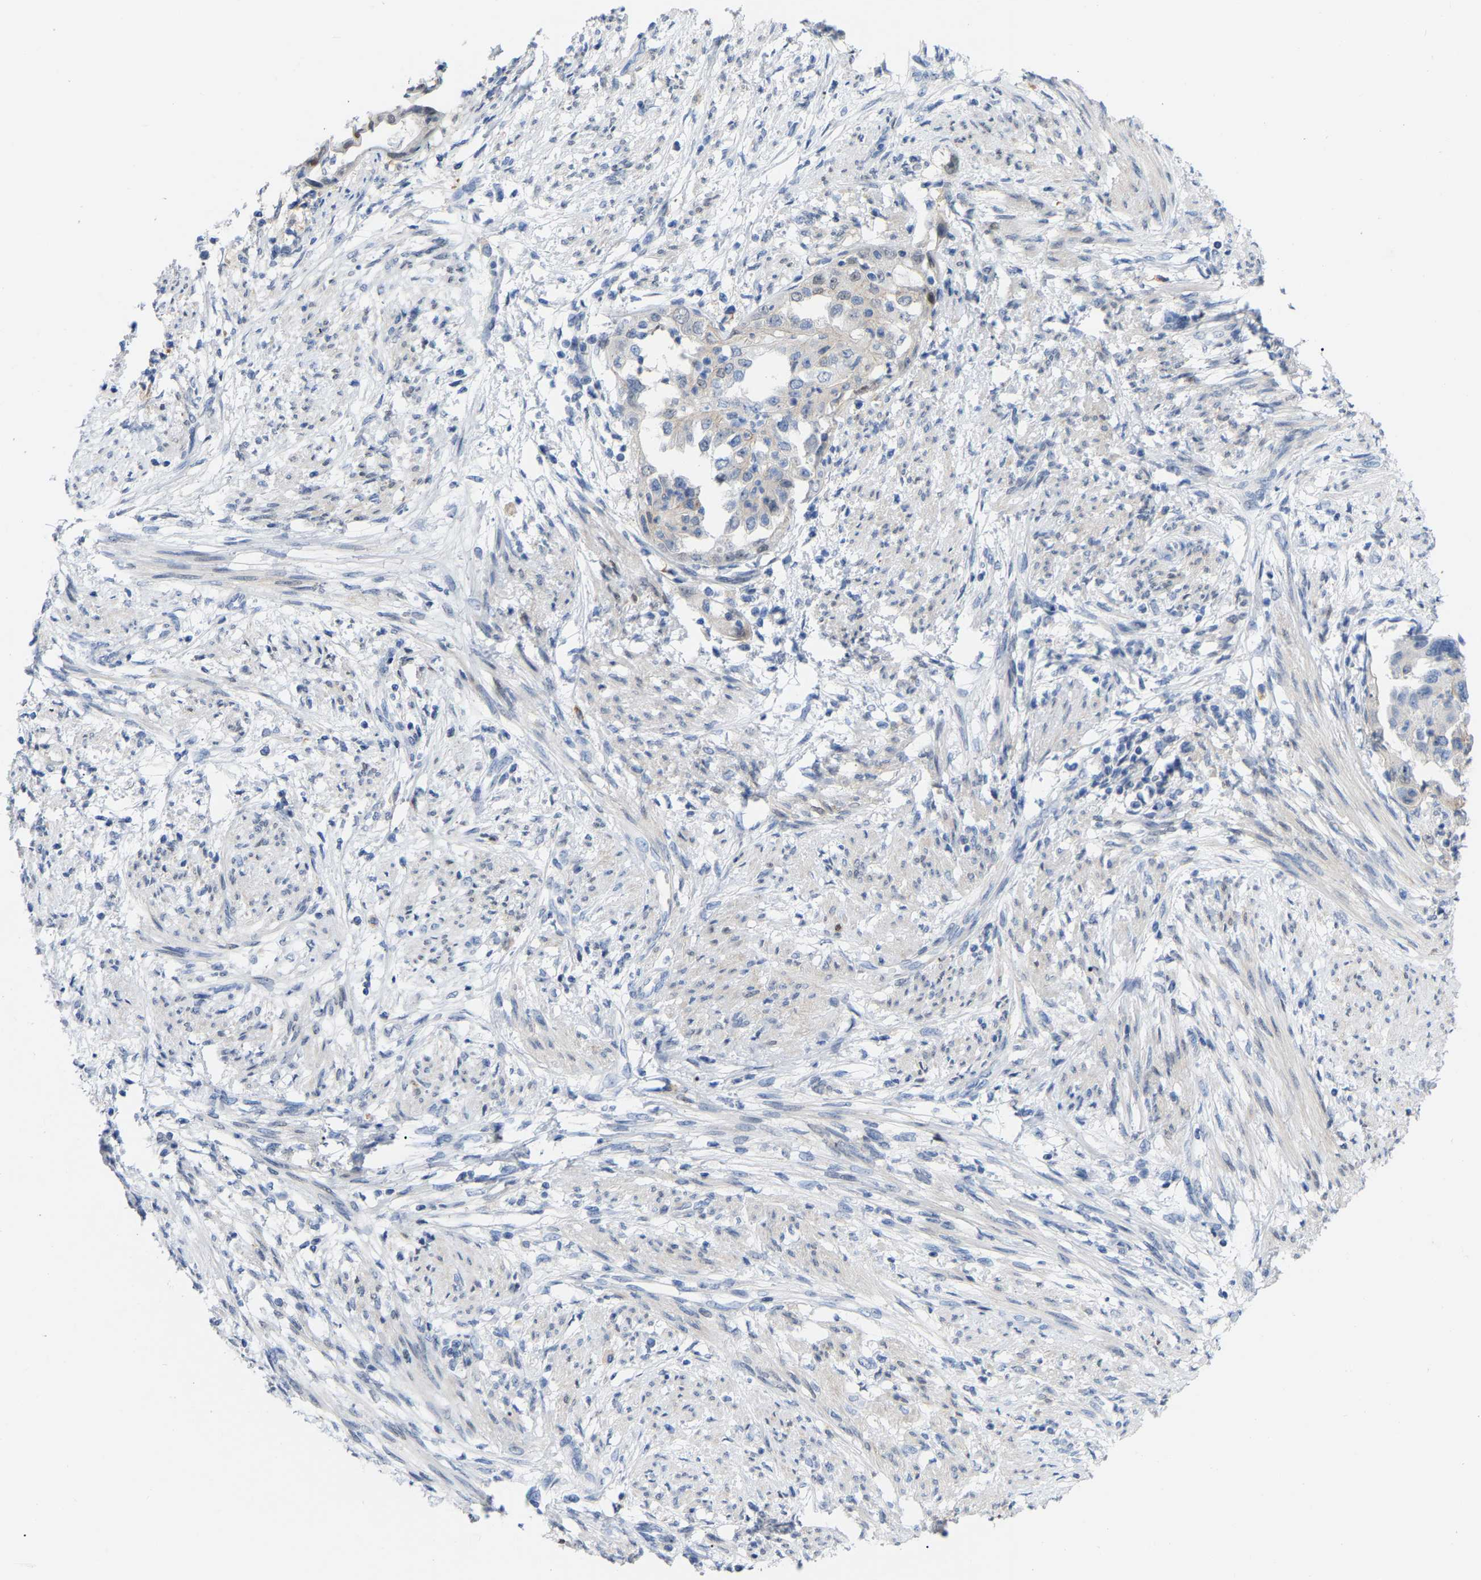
{"staining": {"intensity": "negative", "quantity": "none", "location": "none"}, "tissue": "endometrial cancer", "cell_type": "Tumor cells", "image_type": "cancer", "snomed": [{"axis": "morphology", "description": "Adenocarcinoma, NOS"}, {"axis": "topography", "description": "Endometrium"}], "caption": "The histopathology image displays no significant staining in tumor cells of endometrial cancer (adenocarcinoma). (Brightfield microscopy of DAB IHC at high magnification).", "gene": "ABTB2", "patient": {"sex": "female", "age": 85}}